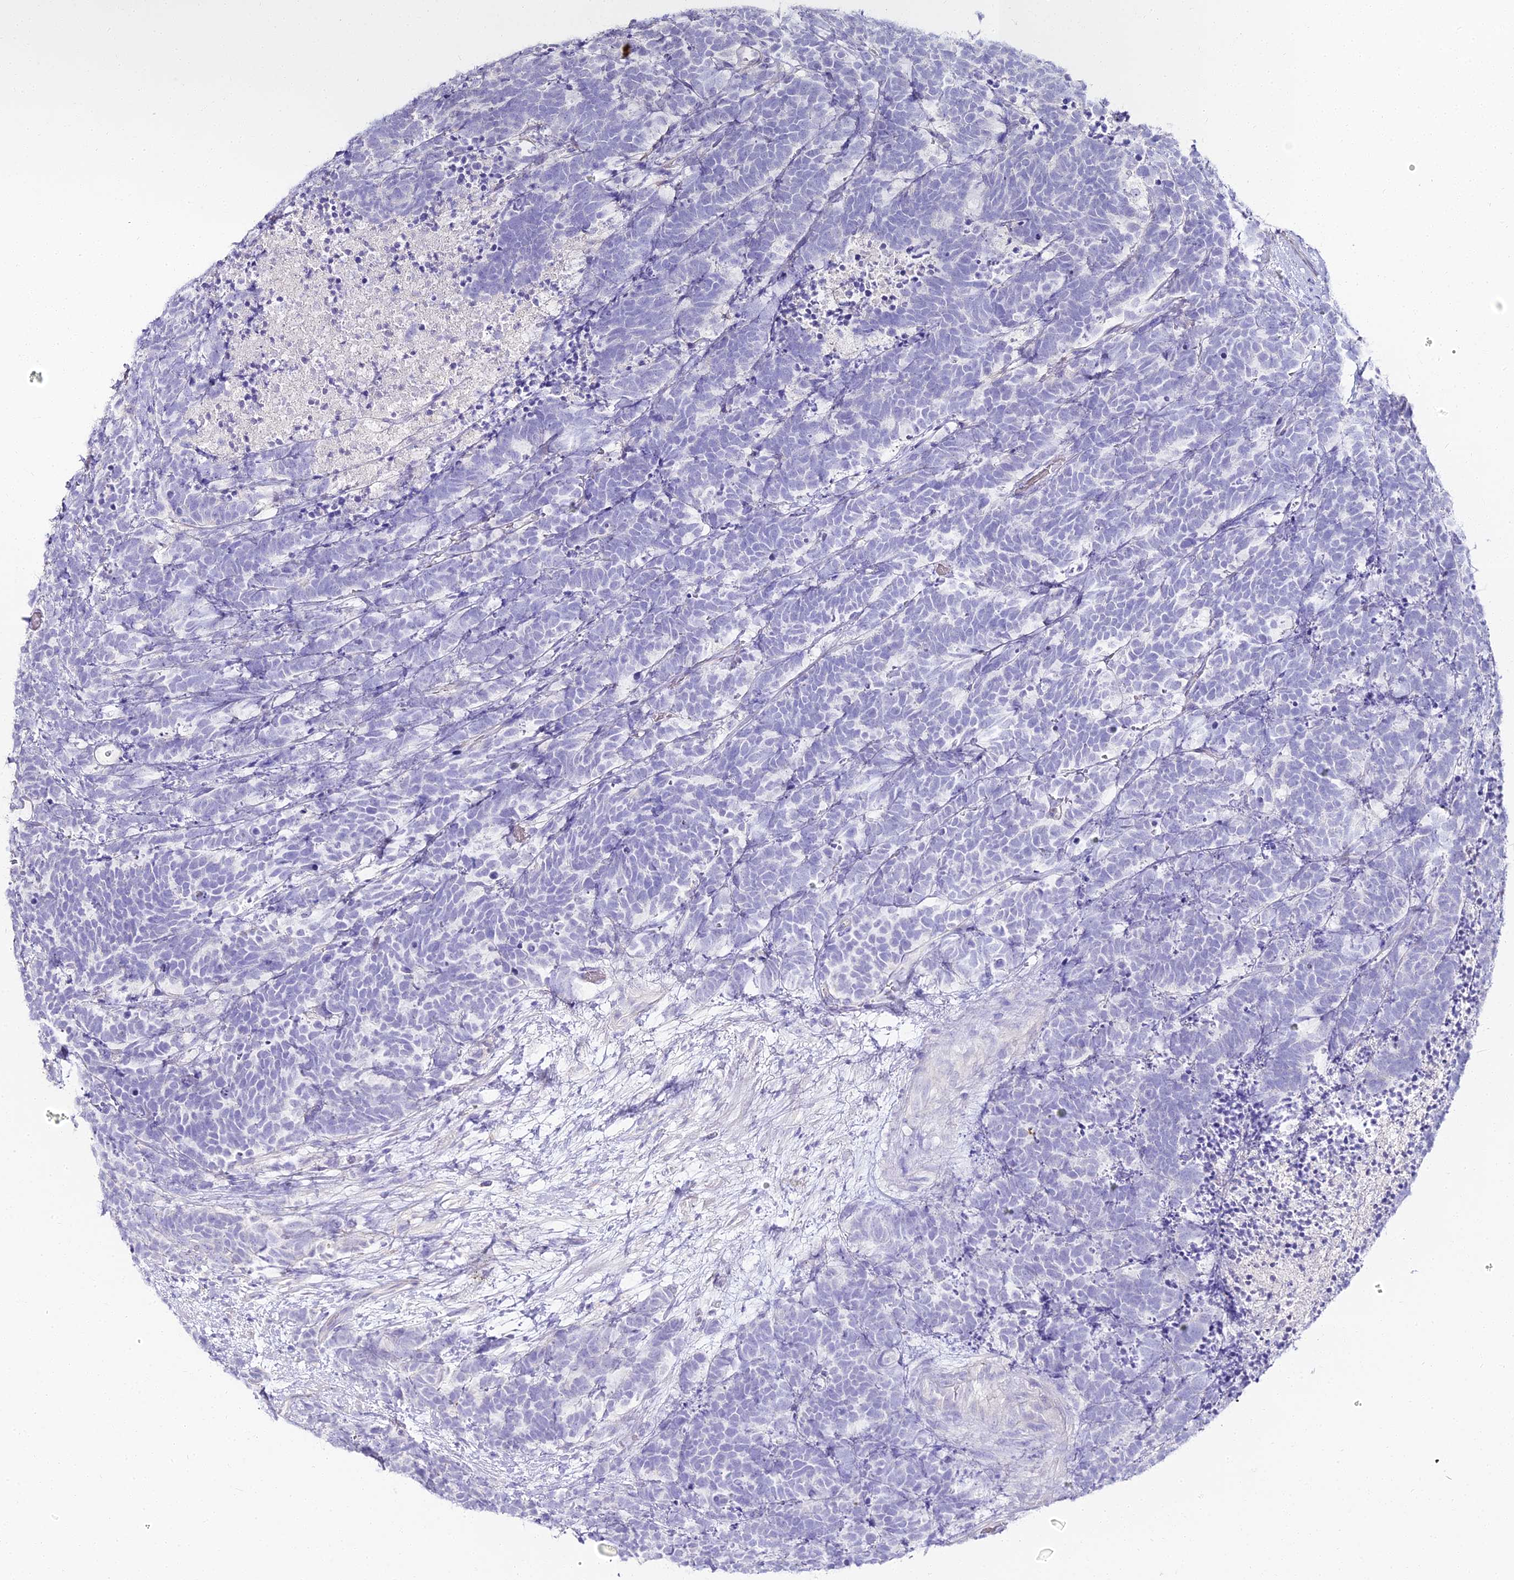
{"staining": {"intensity": "negative", "quantity": "none", "location": "none"}, "tissue": "carcinoid", "cell_type": "Tumor cells", "image_type": "cancer", "snomed": [{"axis": "morphology", "description": "Carcinoma, NOS"}, {"axis": "morphology", "description": "Carcinoid, malignant, NOS"}, {"axis": "topography", "description": "Urinary bladder"}], "caption": "Immunohistochemistry of carcinoma demonstrates no expression in tumor cells. (DAB immunohistochemistry with hematoxylin counter stain).", "gene": "ALPG", "patient": {"sex": "male", "age": 57}}